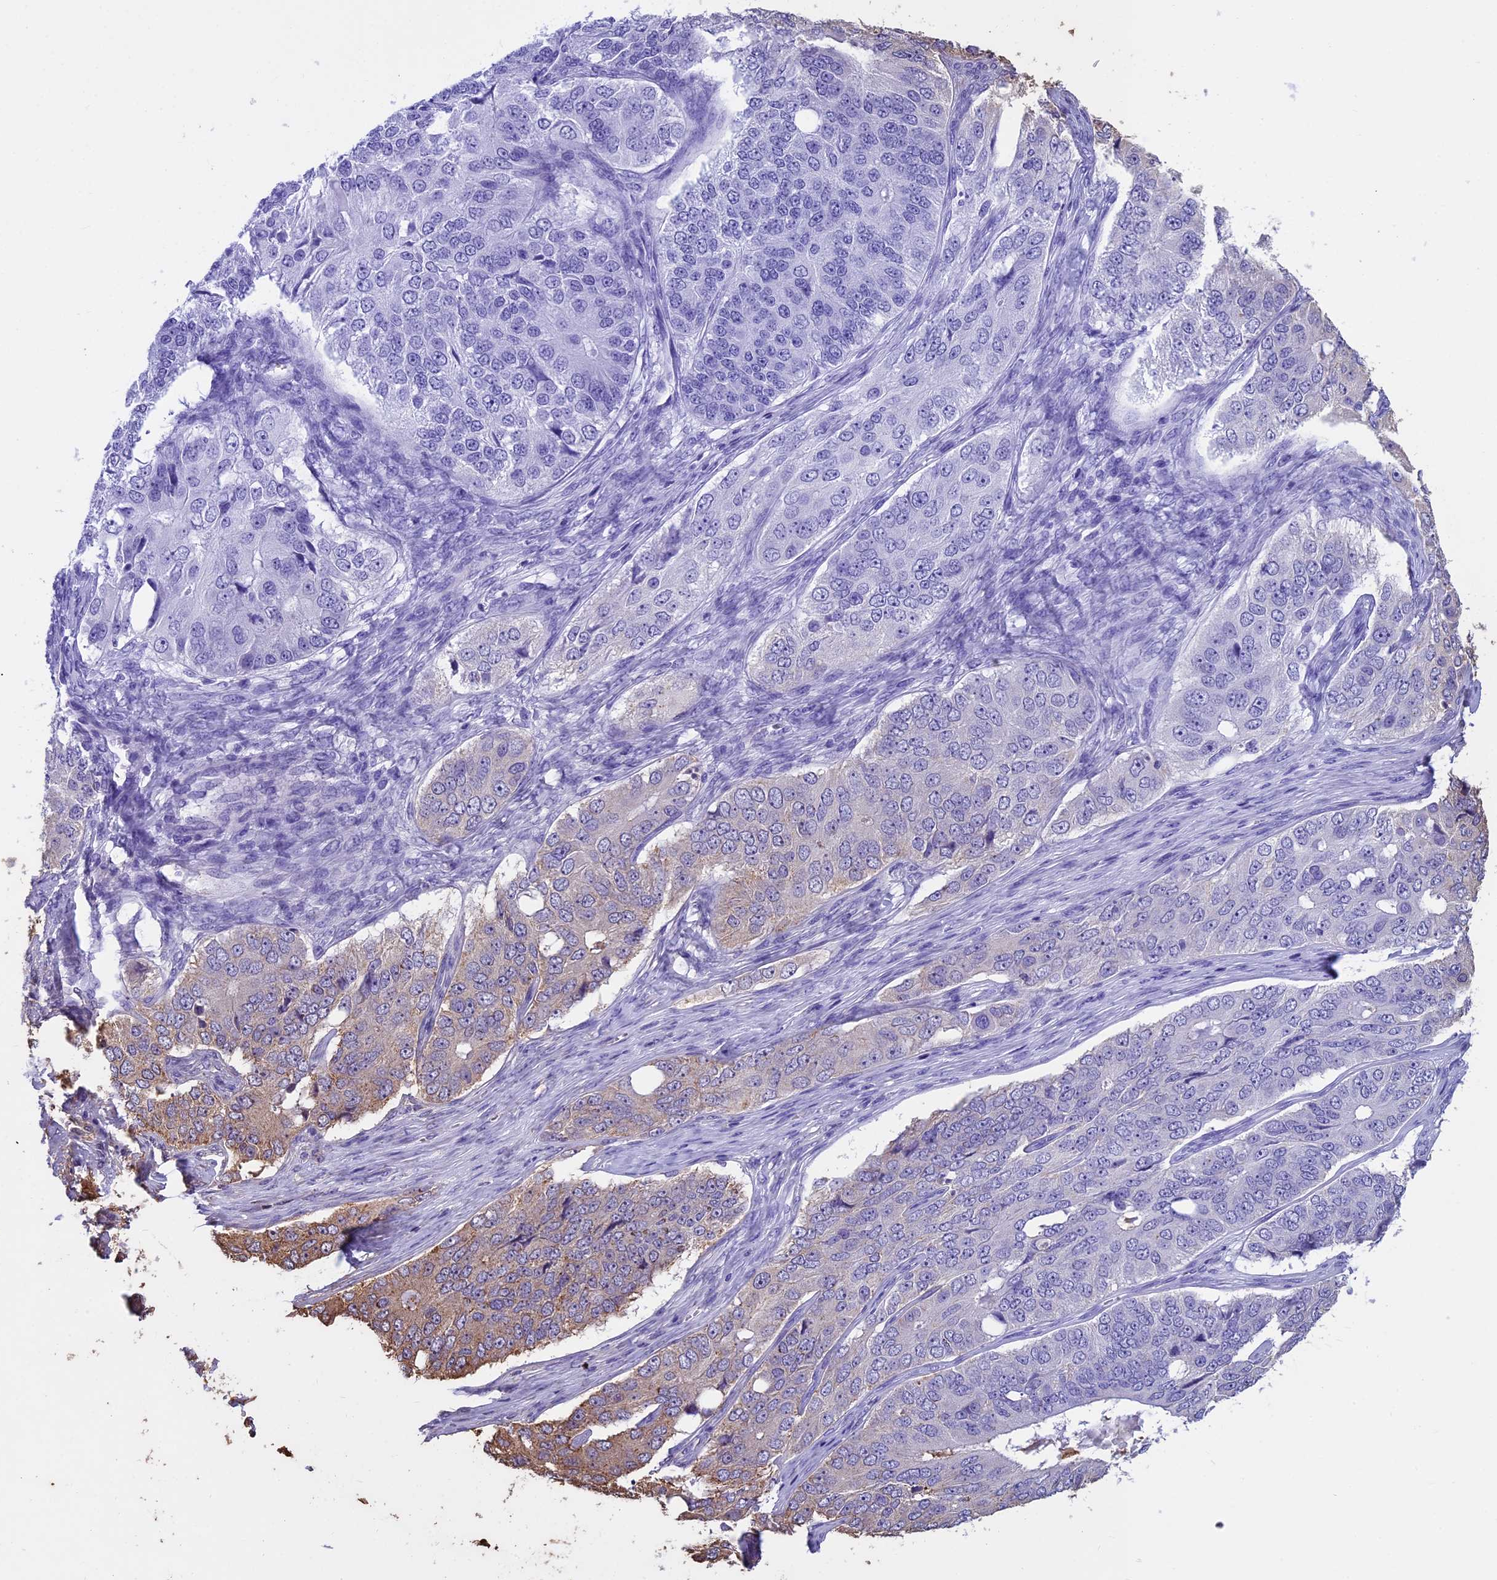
{"staining": {"intensity": "negative", "quantity": "none", "location": "none"}, "tissue": "ovarian cancer", "cell_type": "Tumor cells", "image_type": "cancer", "snomed": [{"axis": "morphology", "description": "Carcinoma, endometroid"}, {"axis": "topography", "description": "Ovary"}], "caption": "DAB (3,3'-diaminobenzidine) immunohistochemical staining of ovarian endometroid carcinoma demonstrates no significant positivity in tumor cells.", "gene": "CHMP2A", "patient": {"sex": "female", "age": 51}}